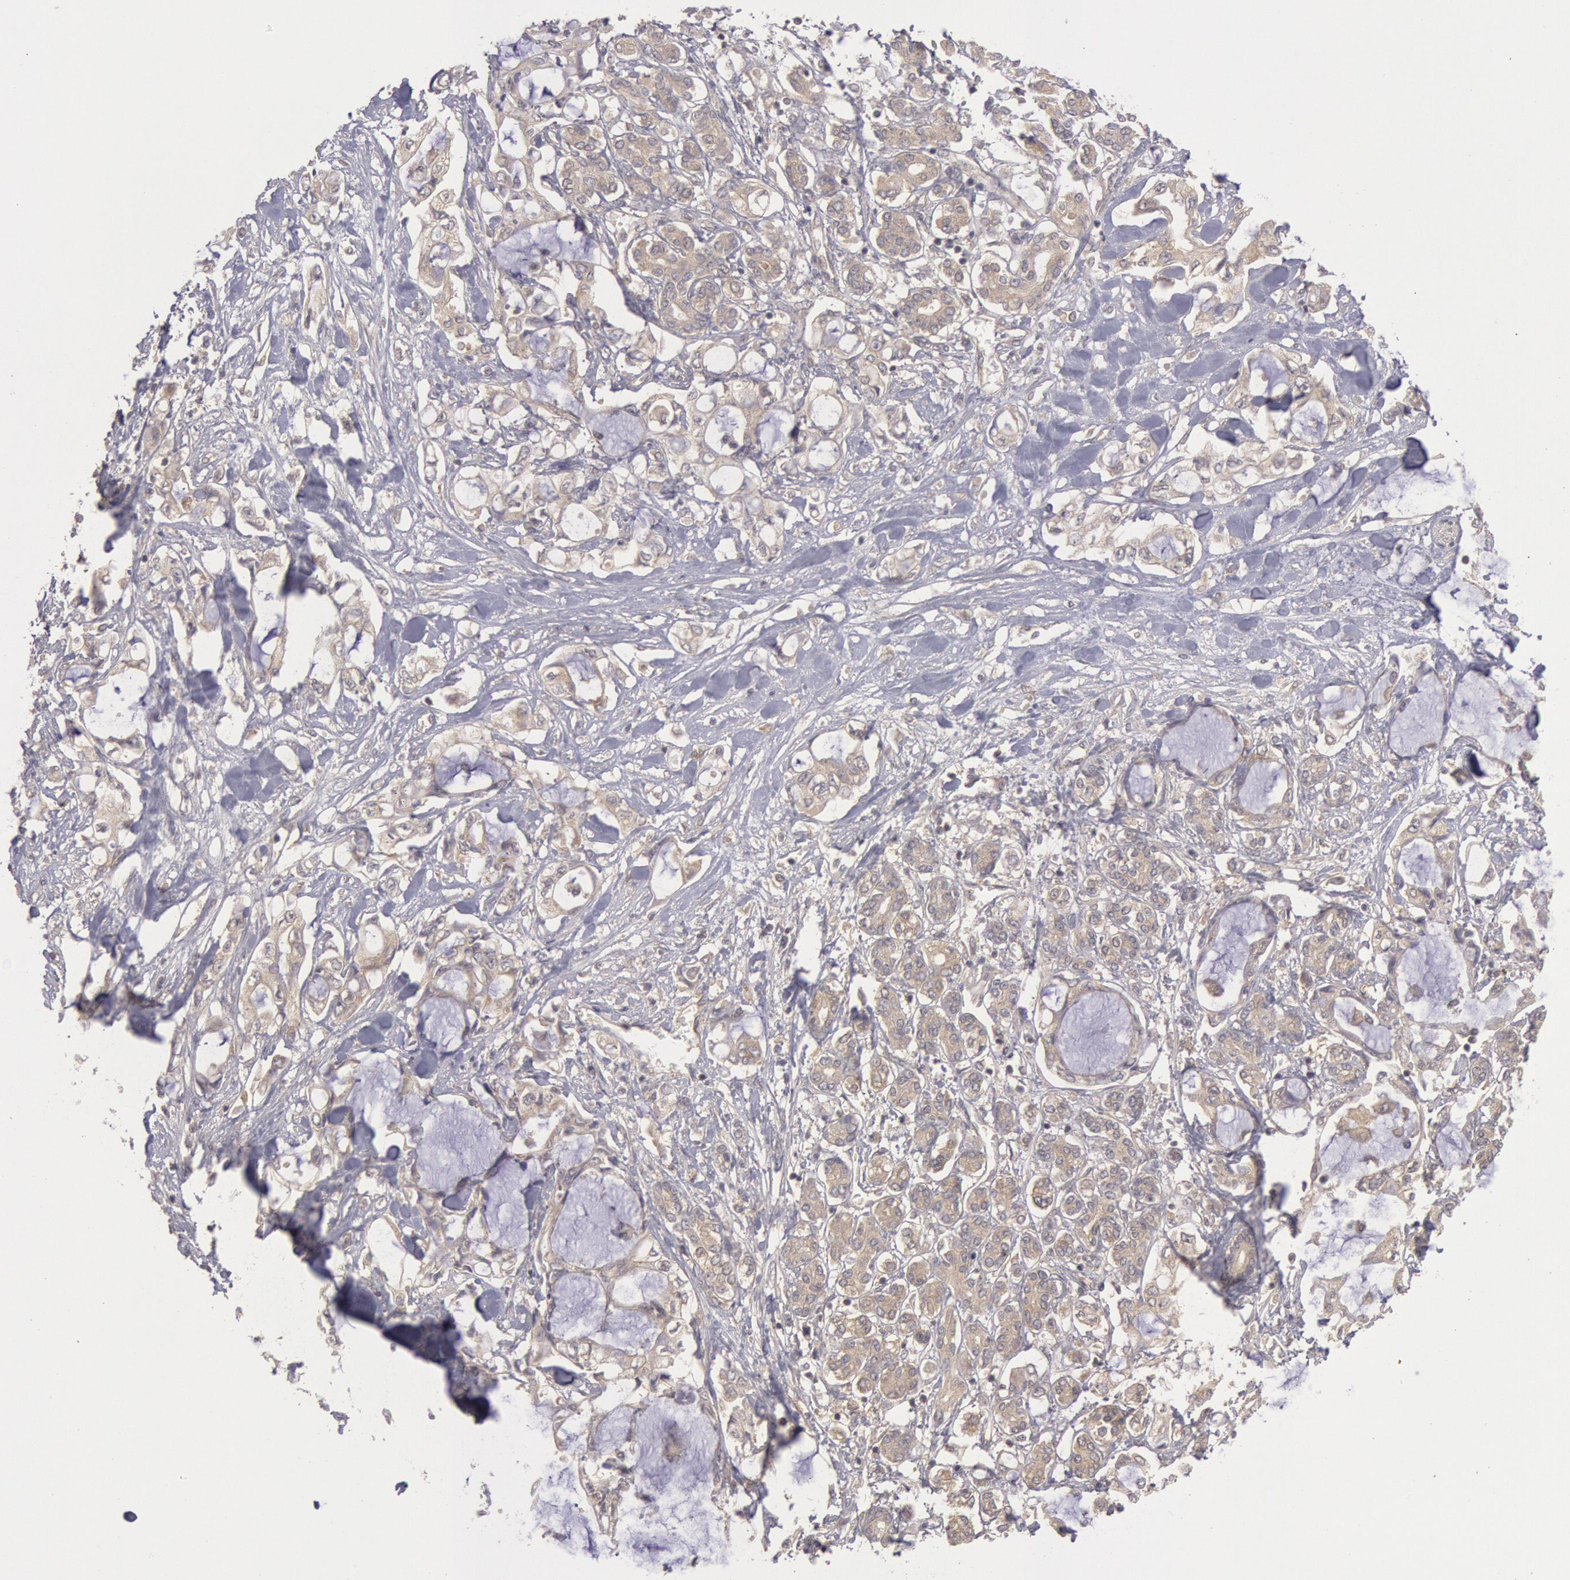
{"staining": {"intensity": "weak", "quantity": "25%-75%", "location": "cytoplasmic/membranous"}, "tissue": "pancreatic cancer", "cell_type": "Tumor cells", "image_type": "cancer", "snomed": [{"axis": "morphology", "description": "Adenocarcinoma, NOS"}, {"axis": "topography", "description": "Pancreas"}], "caption": "The immunohistochemical stain labels weak cytoplasmic/membranous positivity in tumor cells of pancreatic cancer (adenocarcinoma) tissue.", "gene": "BRAF", "patient": {"sex": "female", "age": 70}}